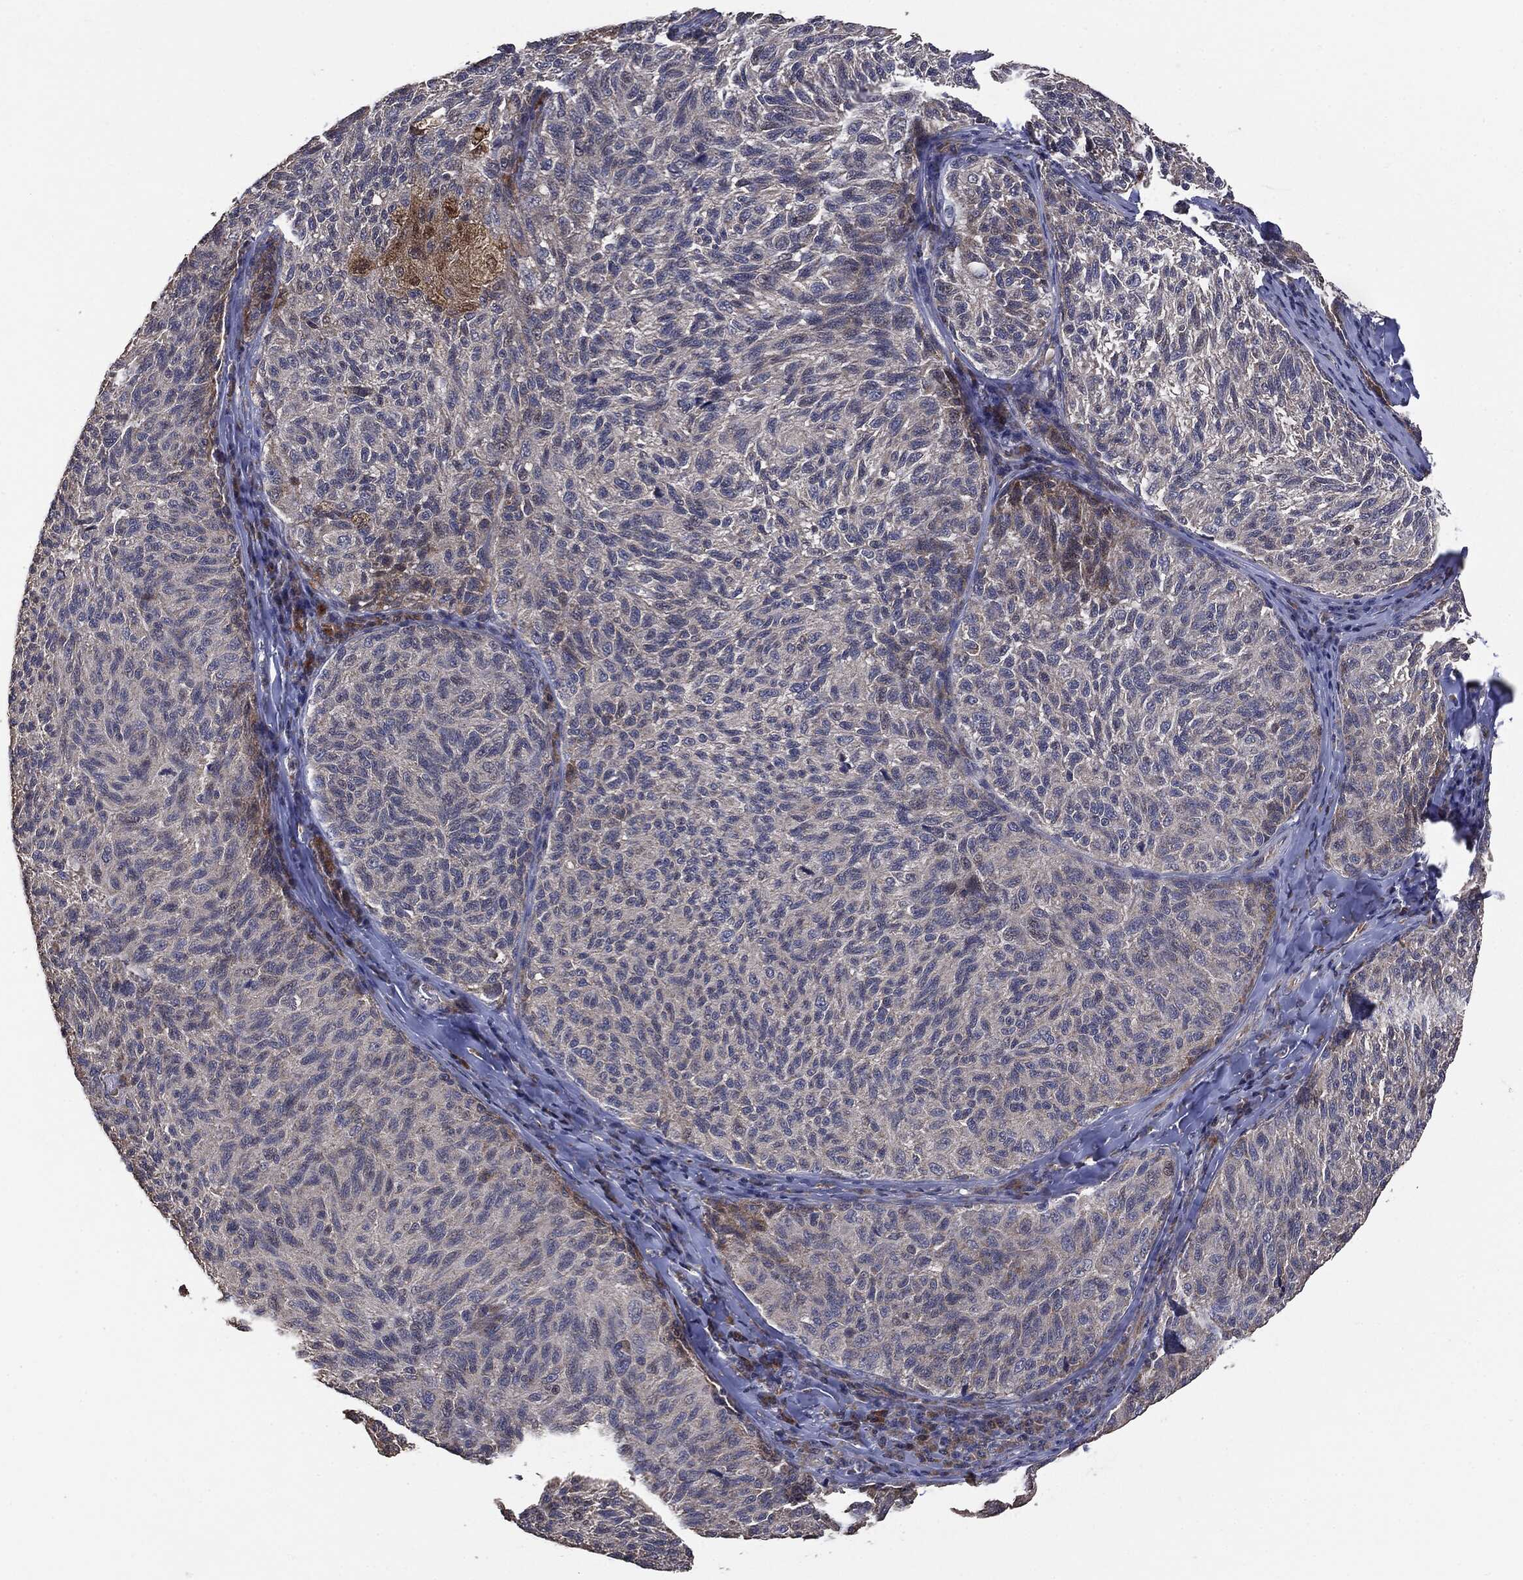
{"staining": {"intensity": "negative", "quantity": "none", "location": "none"}, "tissue": "melanoma", "cell_type": "Tumor cells", "image_type": "cancer", "snomed": [{"axis": "morphology", "description": "Malignant melanoma, NOS"}, {"axis": "topography", "description": "Skin"}], "caption": "This micrograph is of malignant melanoma stained with IHC to label a protein in brown with the nuclei are counter-stained blue. There is no positivity in tumor cells.", "gene": "MTOR", "patient": {"sex": "female", "age": 73}}